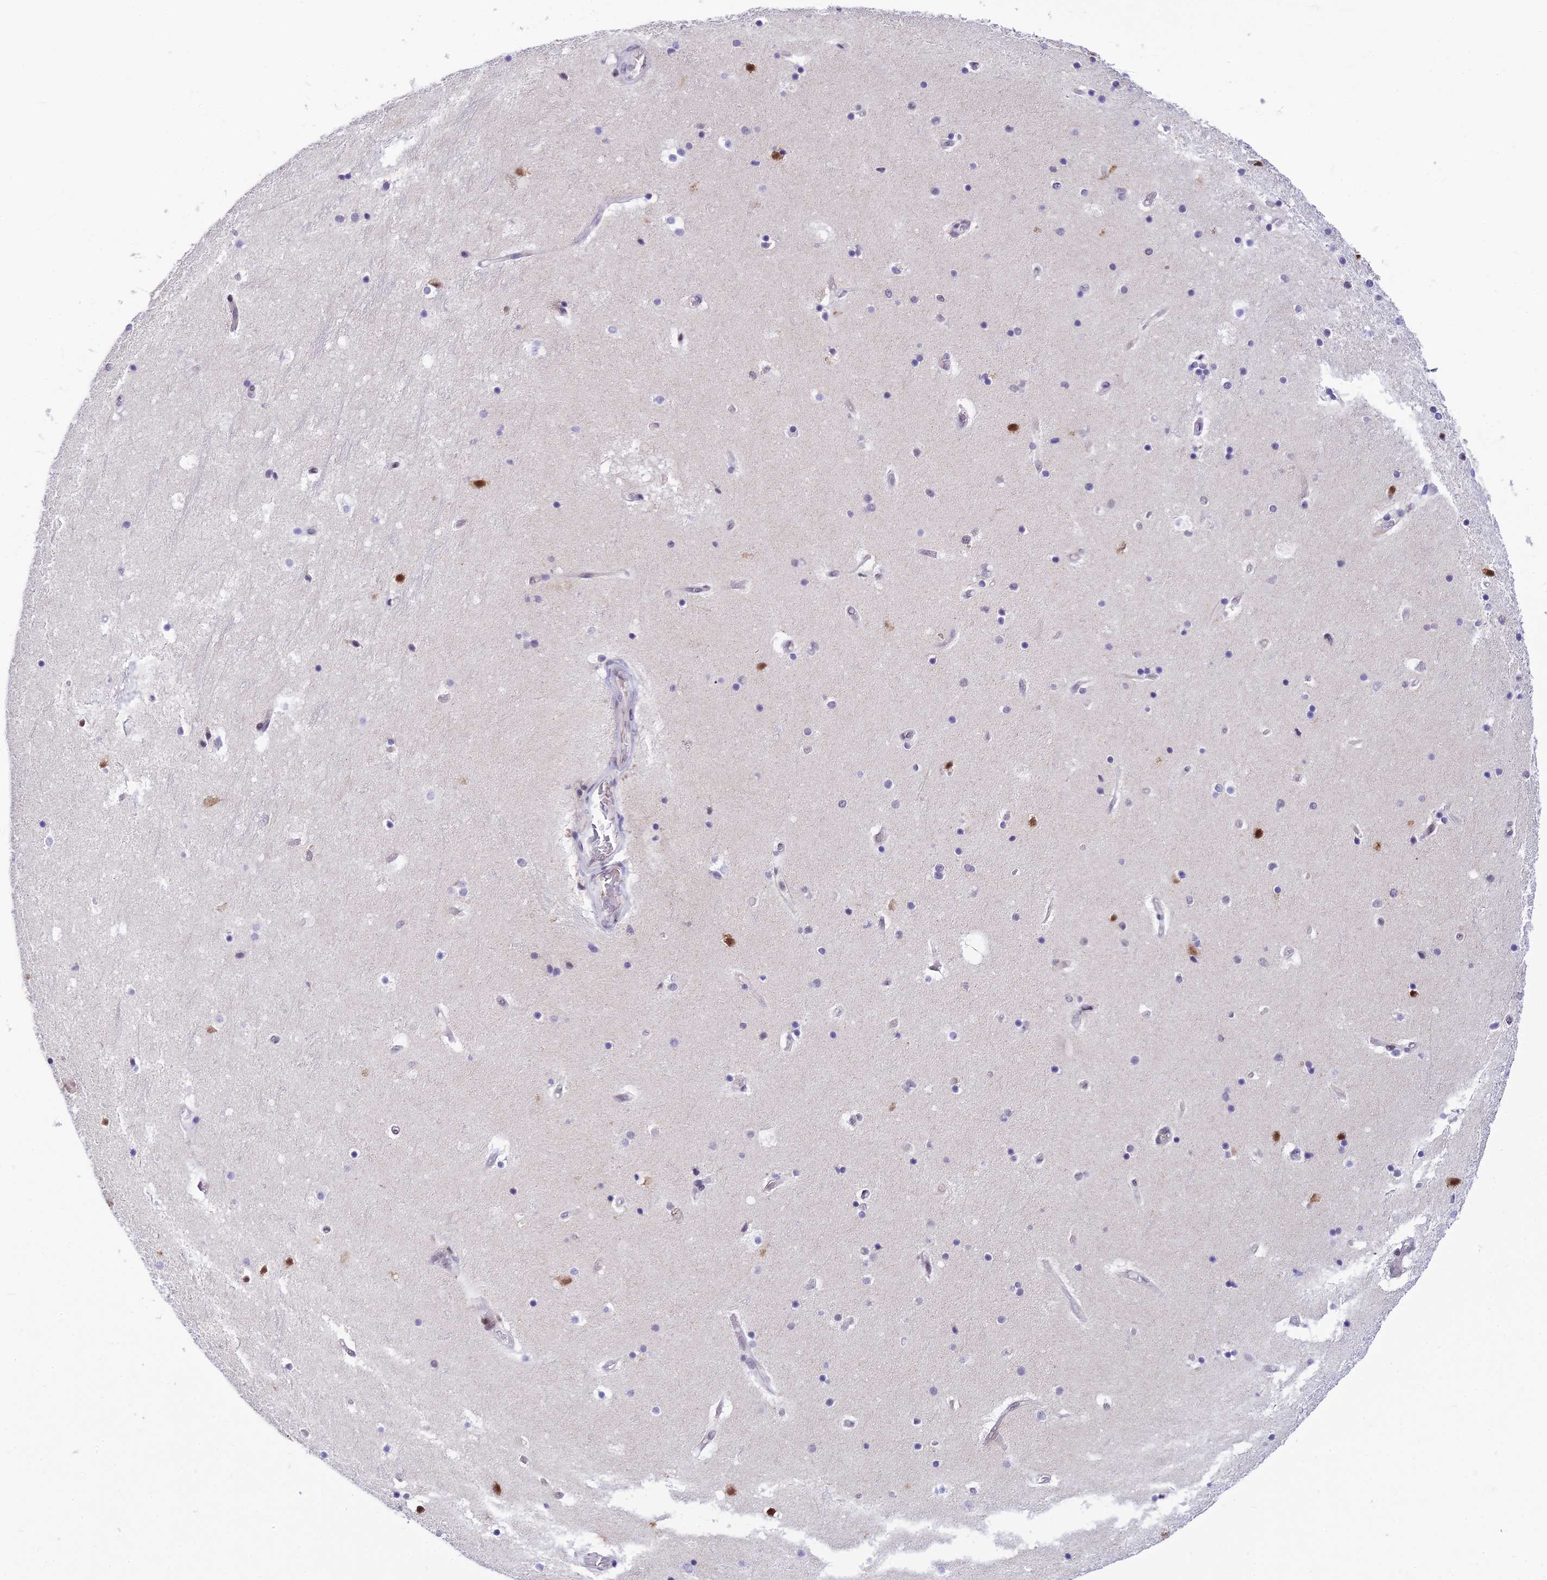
{"staining": {"intensity": "negative", "quantity": "none", "location": "none"}, "tissue": "hippocampus", "cell_type": "Glial cells", "image_type": "normal", "snomed": [{"axis": "morphology", "description": "Normal tissue, NOS"}, {"axis": "topography", "description": "Hippocampus"}], "caption": "This is an immunohistochemistry image of unremarkable human hippocampus. There is no expression in glial cells.", "gene": "USP22", "patient": {"sex": "female", "age": 52}}